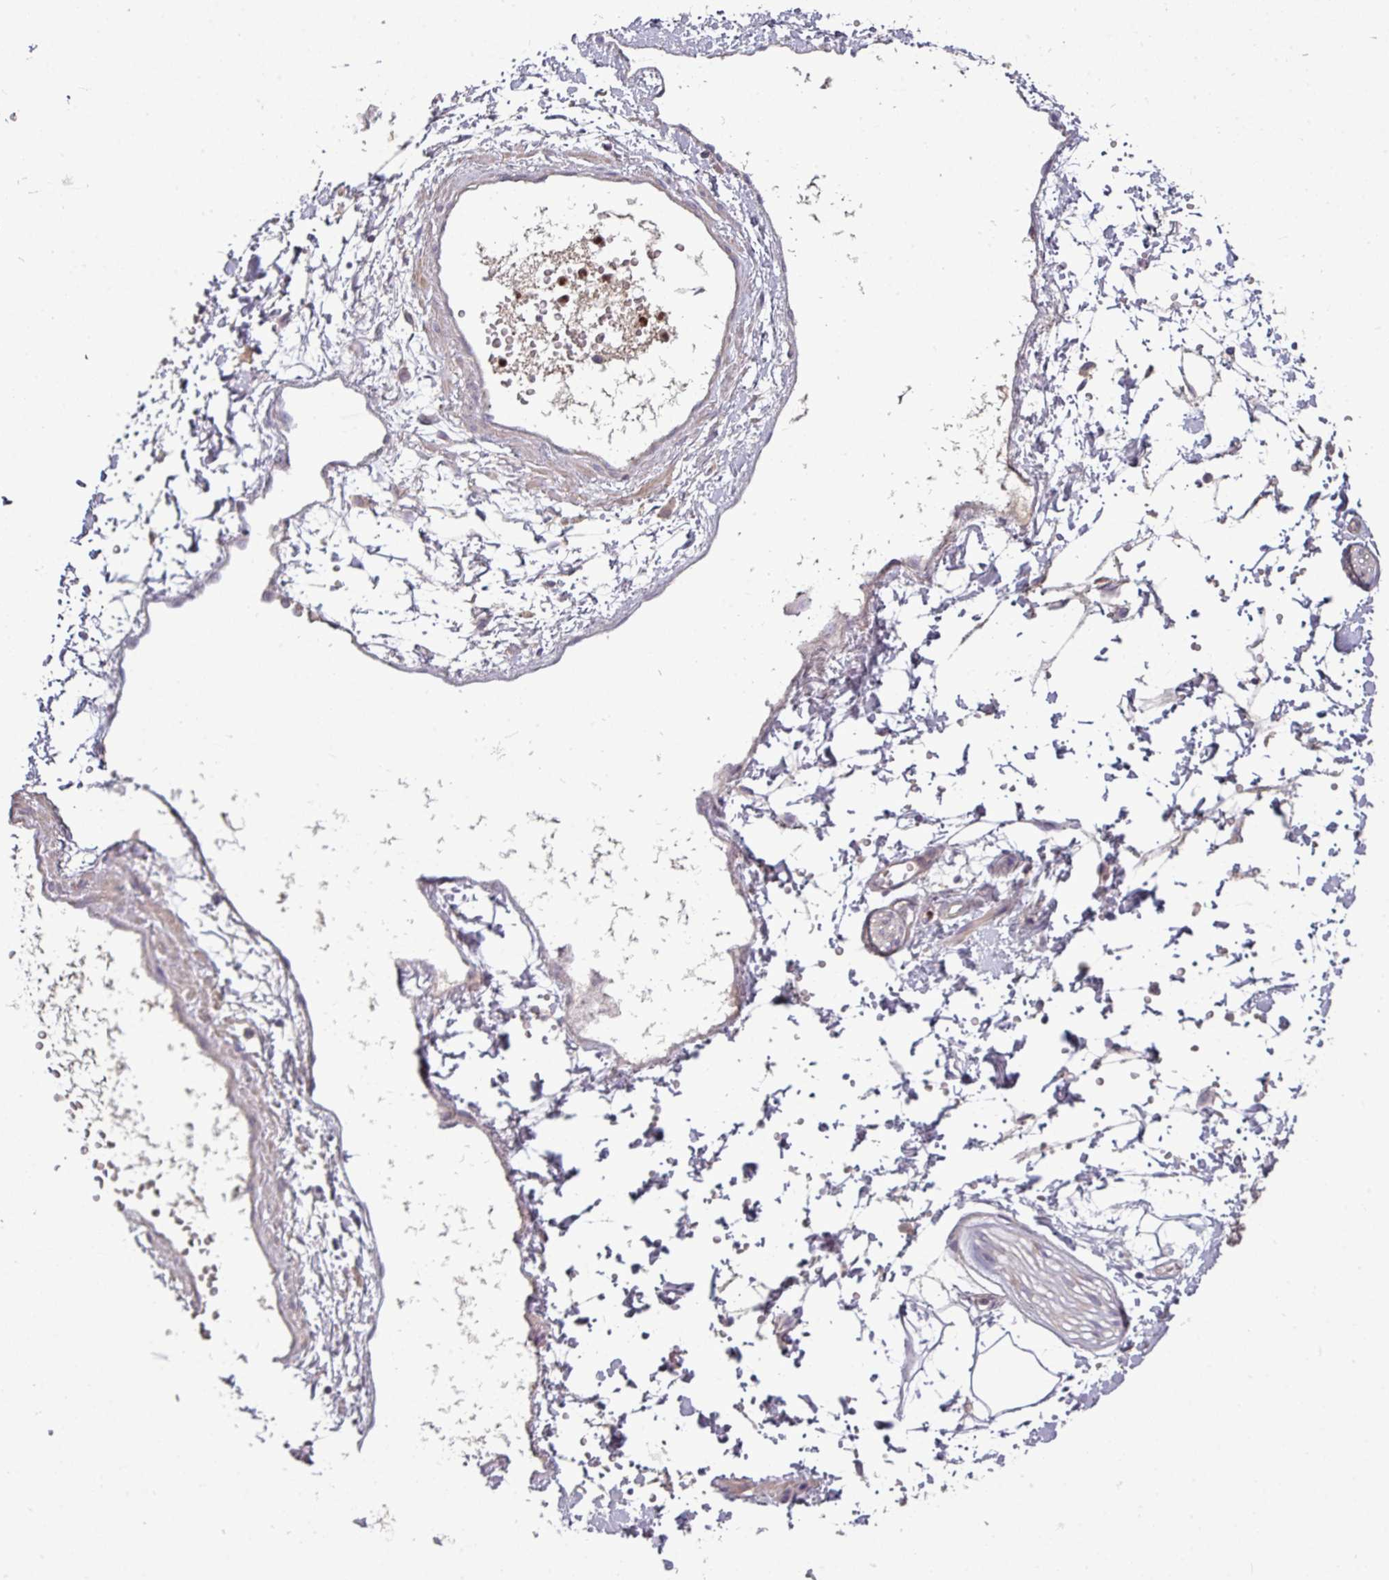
{"staining": {"intensity": "negative", "quantity": "none", "location": "none"}, "tissue": "adipose tissue", "cell_type": "Adipocytes", "image_type": "normal", "snomed": [{"axis": "morphology", "description": "Normal tissue, NOS"}, {"axis": "topography", "description": "Prostate"}, {"axis": "topography", "description": "Peripheral nerve tissue"}], "caption": "Immunohistochemistry (IHC) of unremarkable adipose tissue demonstrates no staining in adipocytes.", "gene": "PAPLN", "patient": {"sex": "male", "age": 55}}